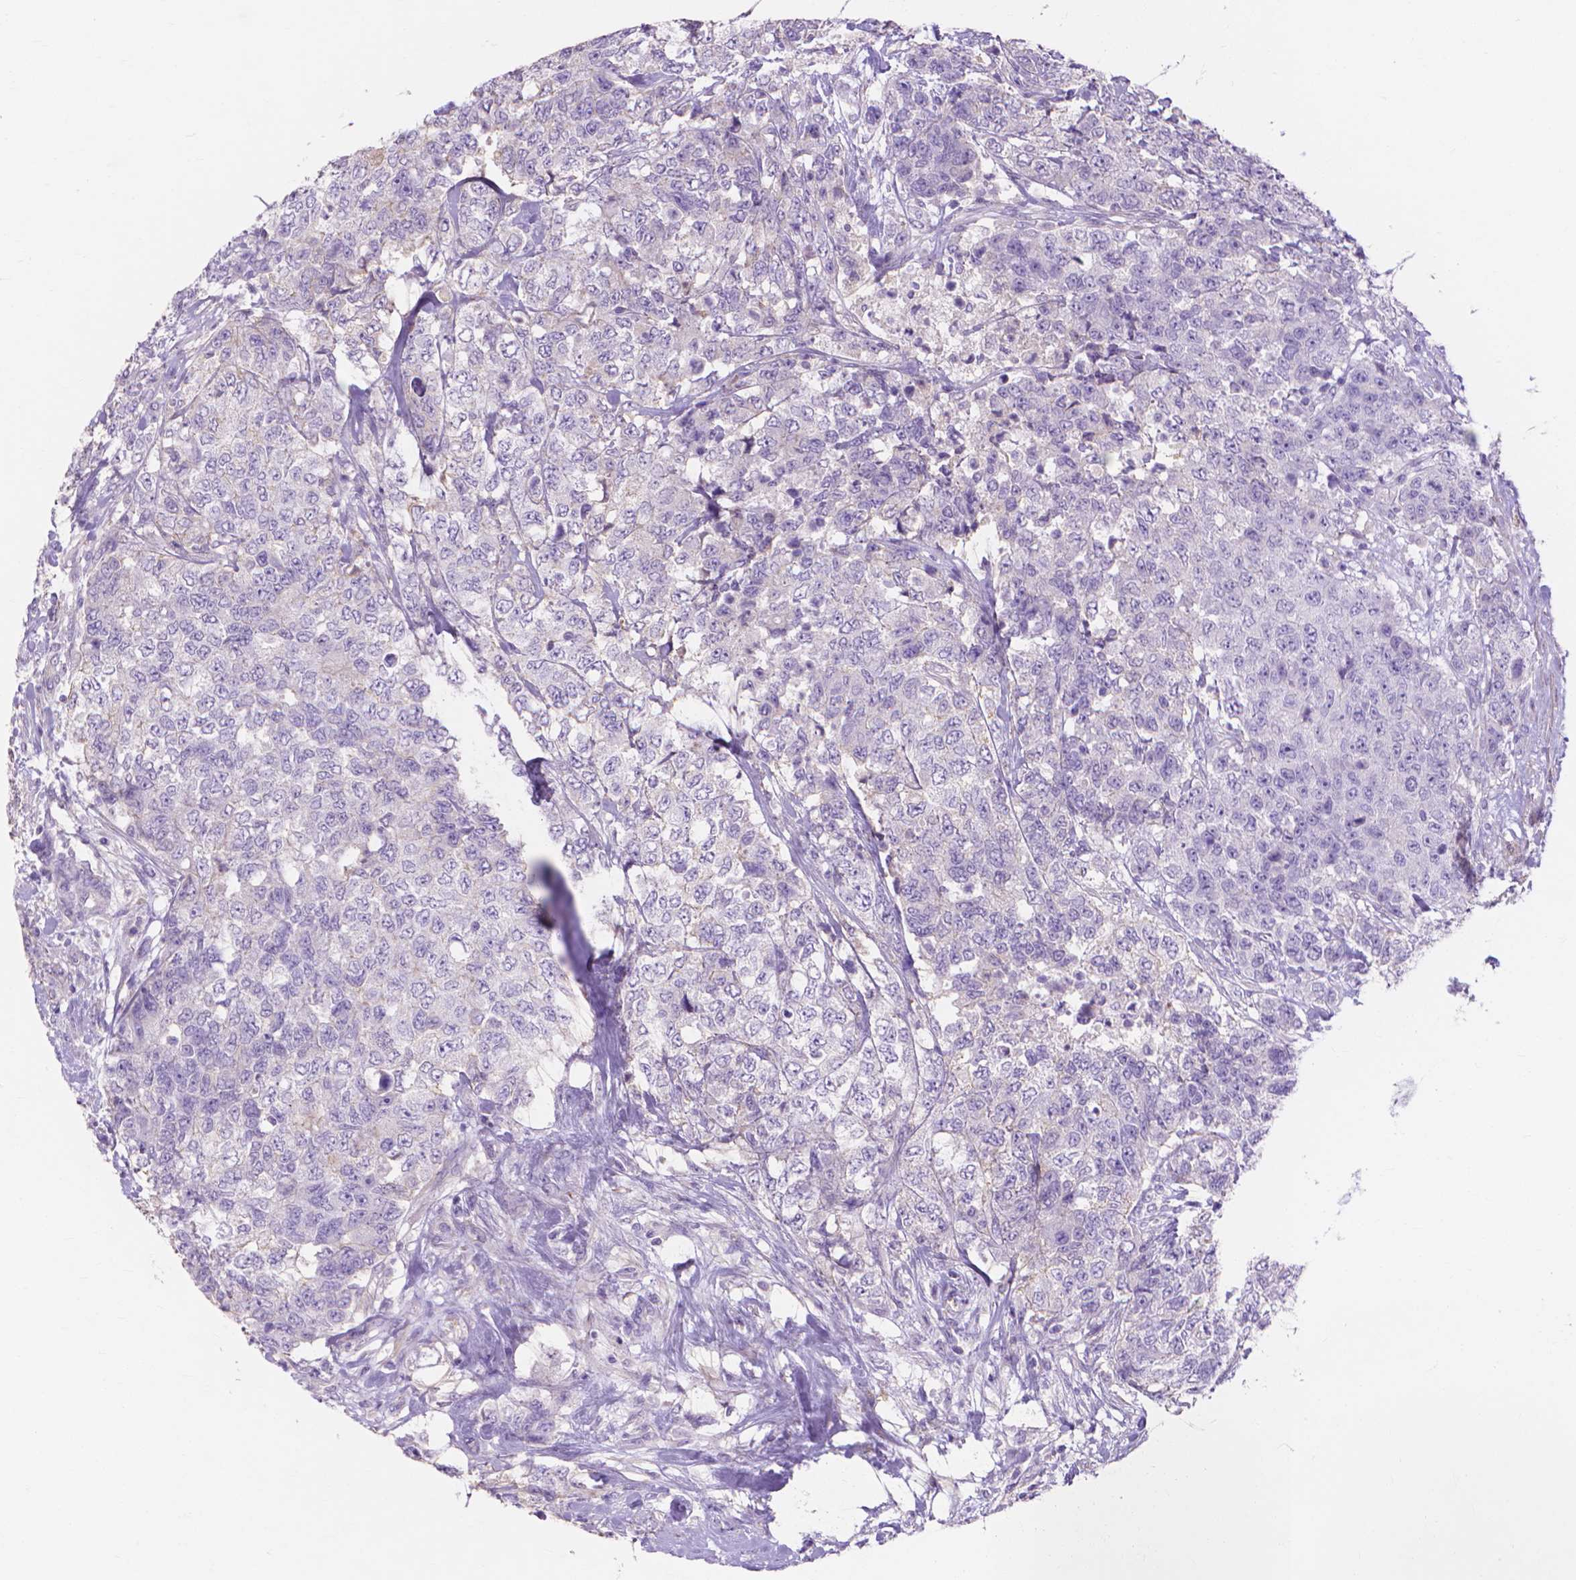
{"staining": {"intensity": "negative", "quantity": "none", "location": "none"}, "tissue": "urothelial cancer", "cell_type": "Tumor cells", "image_type": "cancer", "snomed": [{"axis": "morphology", "description": "Urothelial carcinoma, High grade"}, {"axis": "topography", "description": "Urinary bladder"}], "caption": "Urothelial cancer stained for a protein using IHC exhibits no expression tumor cells.", "gene": "MBLAC1", "patient": {"sex": "female", "age": 78}}